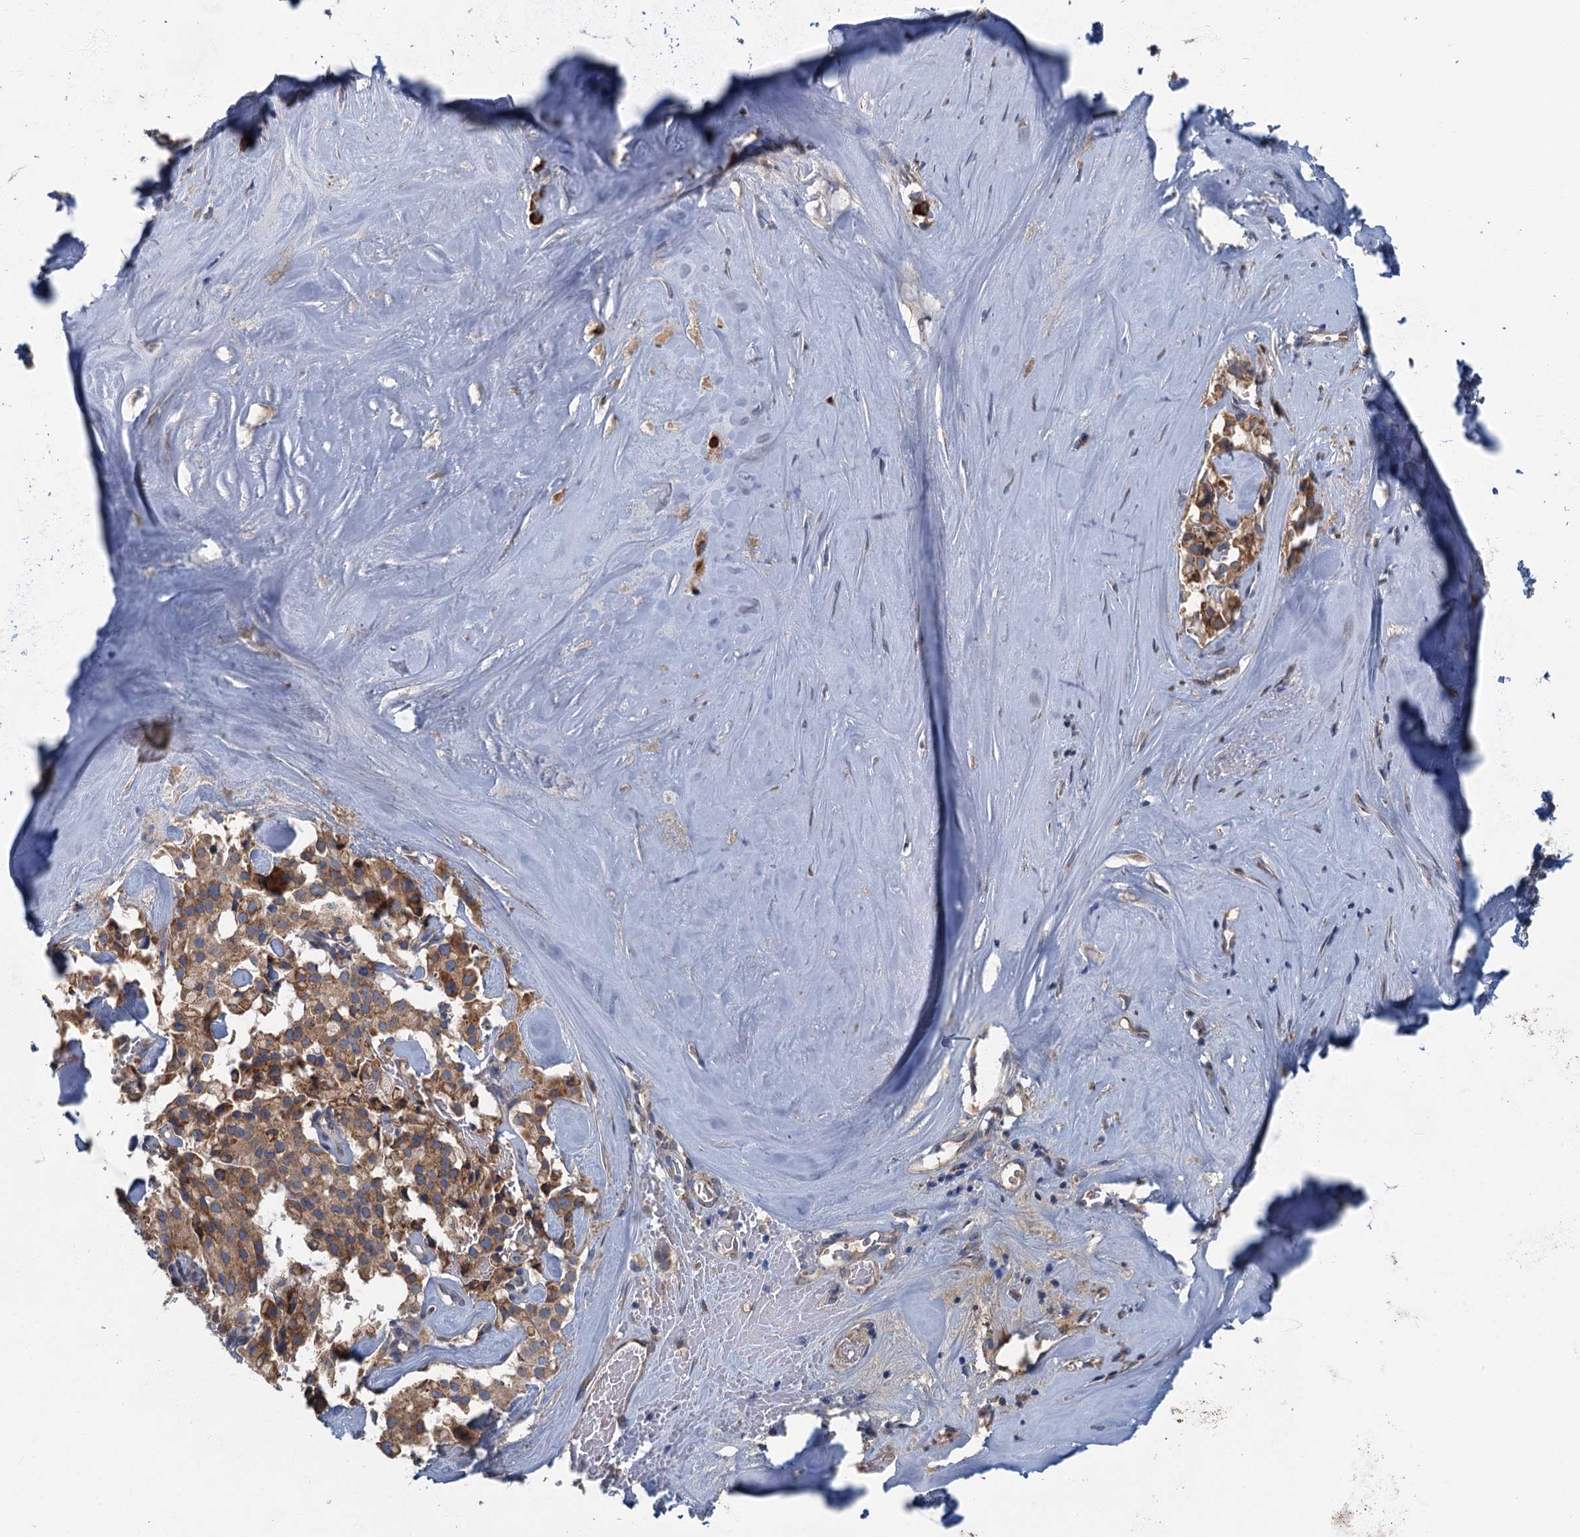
{"staining": {"intensity": "moderate", "quantity": ">75%", "location": "cytoplasmic/membranous"}, "tissue": "pancreatic cancer", "cell_type": "Tumor cells", "image_type": "cancer", "snomed": [{"axis": "morphology", "description": "Adenocarcinoma, NOS"}, {"axis": "topography", "description": "Pancreas"}], "caption": "About >75% of tumor cells in pancreatic cancer reveal moderate cytoplasmic/membranous protein expression as visualized by brown immunohistochemical staining.", "gene": "SPDYC", "patient": {"sex": "male", "age": 65}}